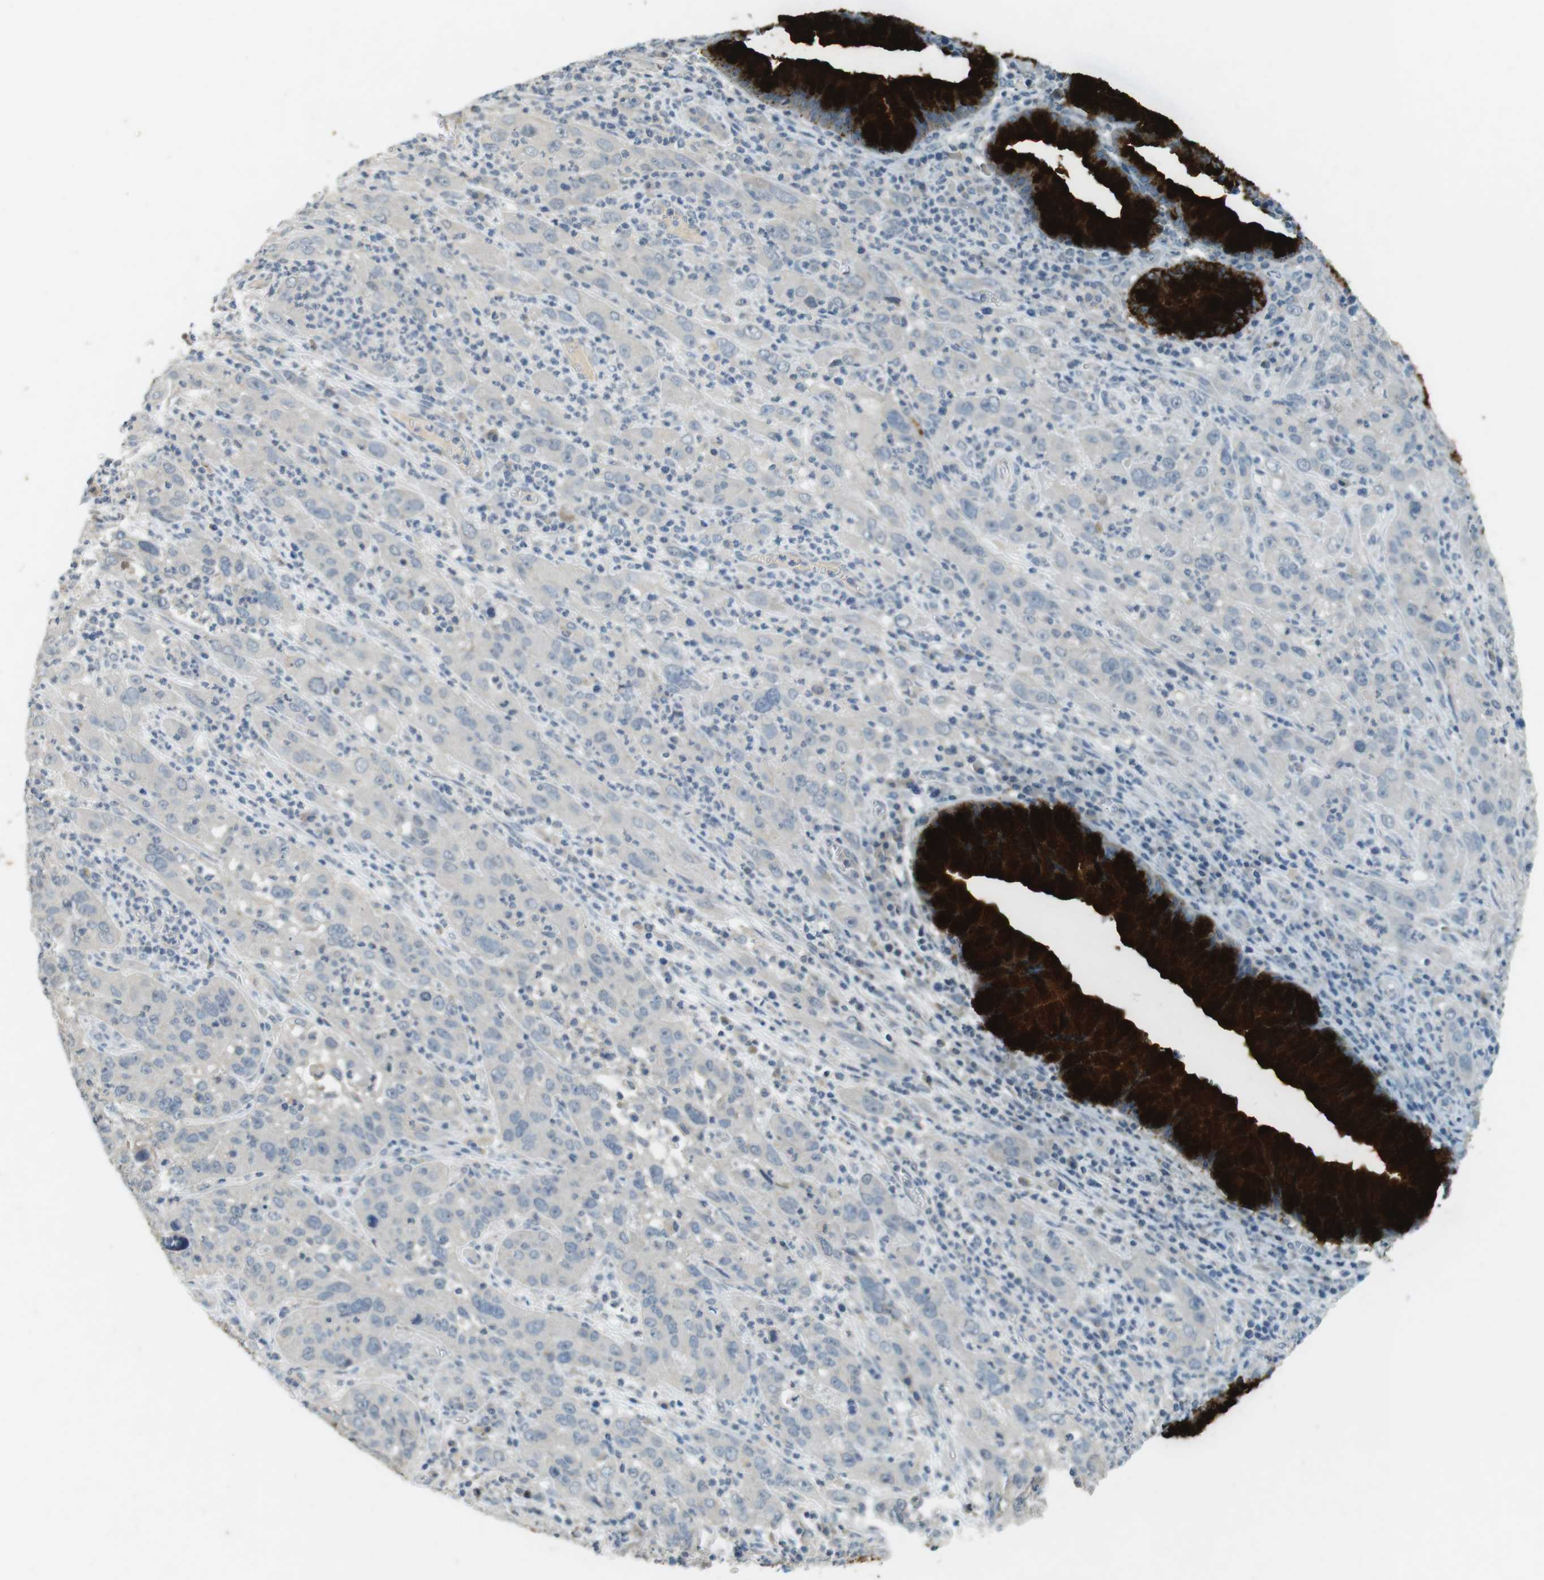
{"staining": {"intensity": "negative", "quantity": "none", "location": "none"}, "tissue": "cervical cancer", "cell_type": "Tumor cells", "image_type": "cancer", "snomed": [{"axis": "morphology", "description": "Squamous cell carcinoma, NOS"}, {"axis": "topography", "description": "Cervix"}], "caption": "Immunohistochemical staining of cervical squamous cell carcinoma displays no significant staining in tumor cells. (DAB immunohistochemistry, high magnification).", "gene": "MUC5B", "patient": {"sex": "female", "age": 32}}